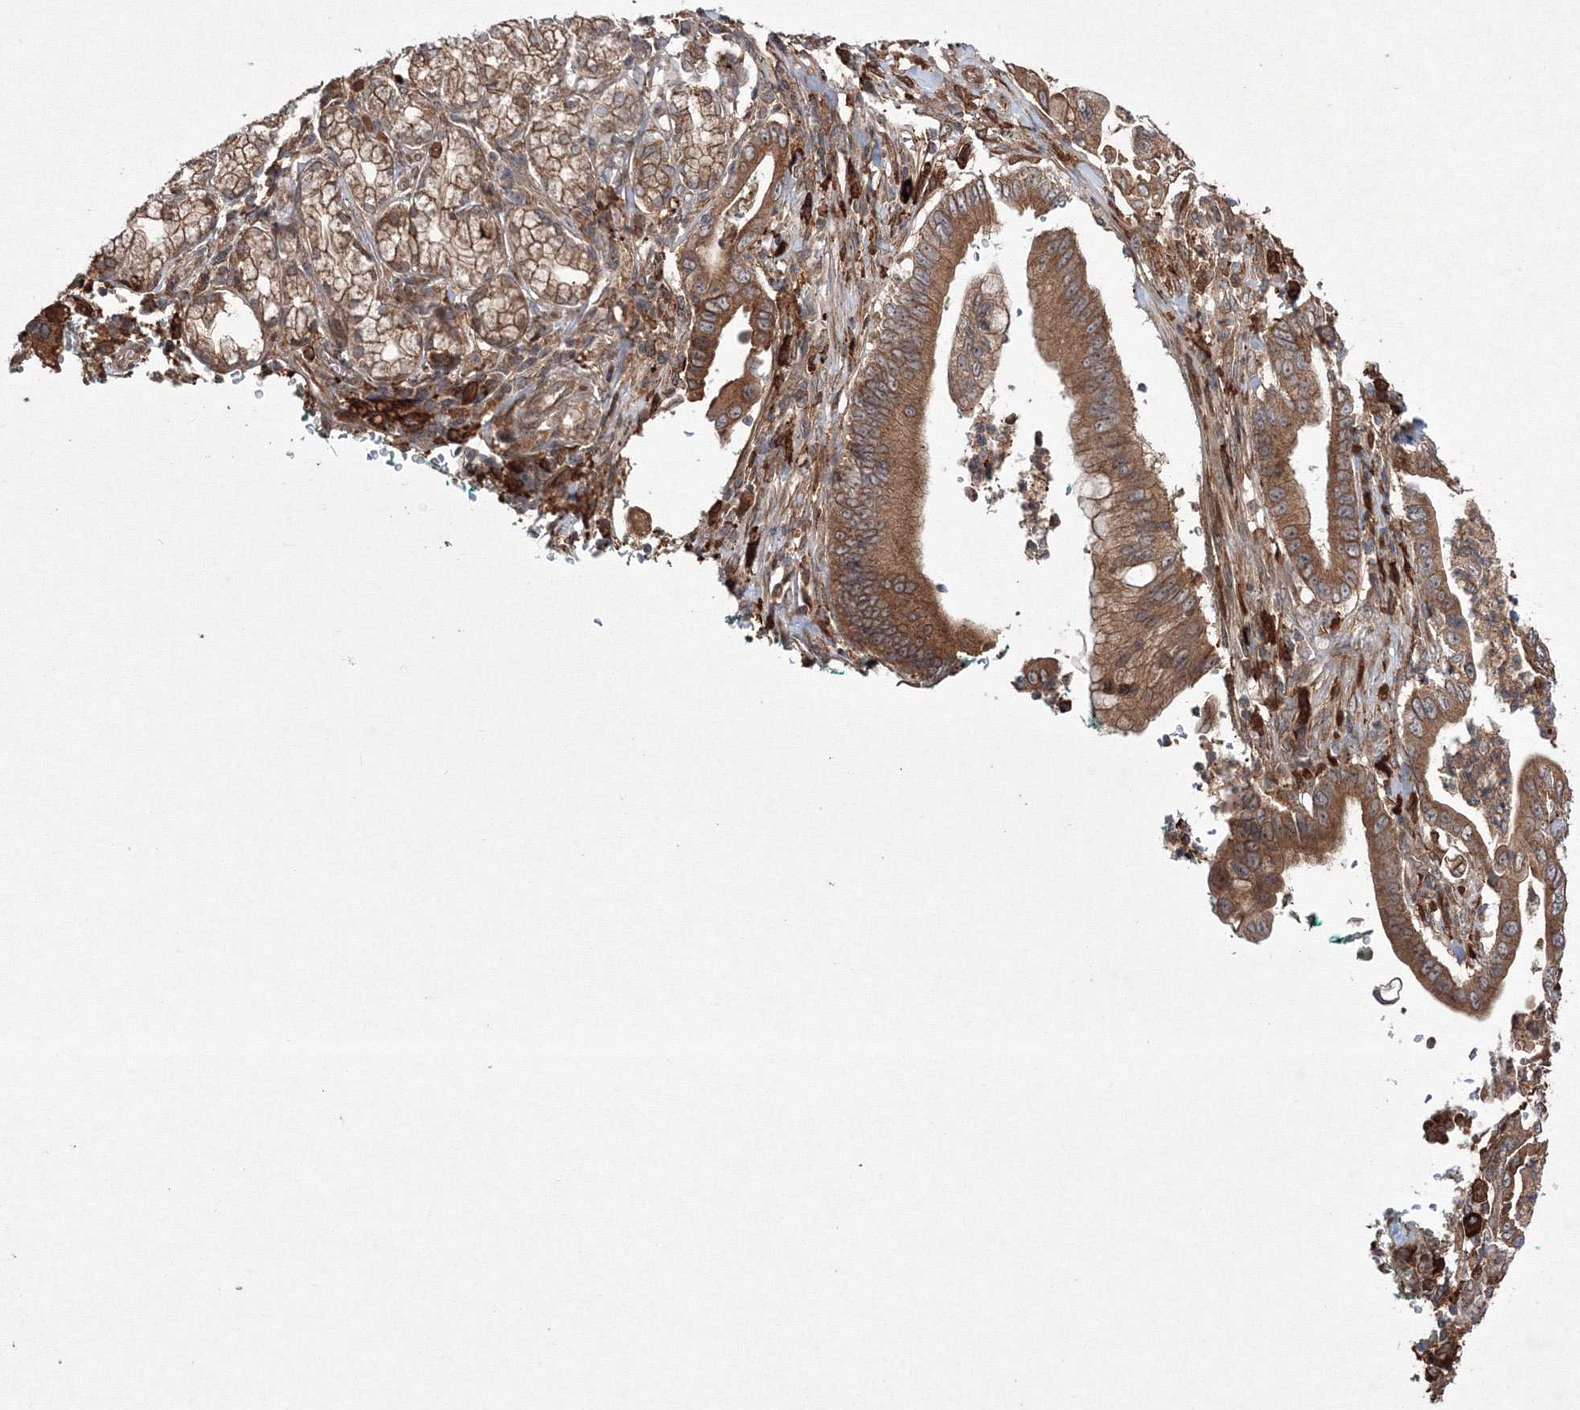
{"staining": {"intensity": "moderate", "quantity": ">75%", "location": "cytoplasmic/membranous"}, "tissue": "pancreatic cancer", "cell_type": "Tumor cells", "image_type": "cancer", "snomed": [{"axis": "morphology", "description": "Adenocarcinoma, NOS"}, {"axis": "topography", "description": "Pancreas"}], "caption": "Immunohistochemistry (IHC) micrograph of neoplastic tissue: pancreatic cancer (adenocarcinoma) stained using immunohistochemistry shows medium levels of moderate protein expression localized specifically in the cytoplasmic/membranous of tumor cells, appearing as a cytoplasmic/membranous brown color.", "gene": "RANBP3L", "patient": {"sex": "male", "age": 78}}